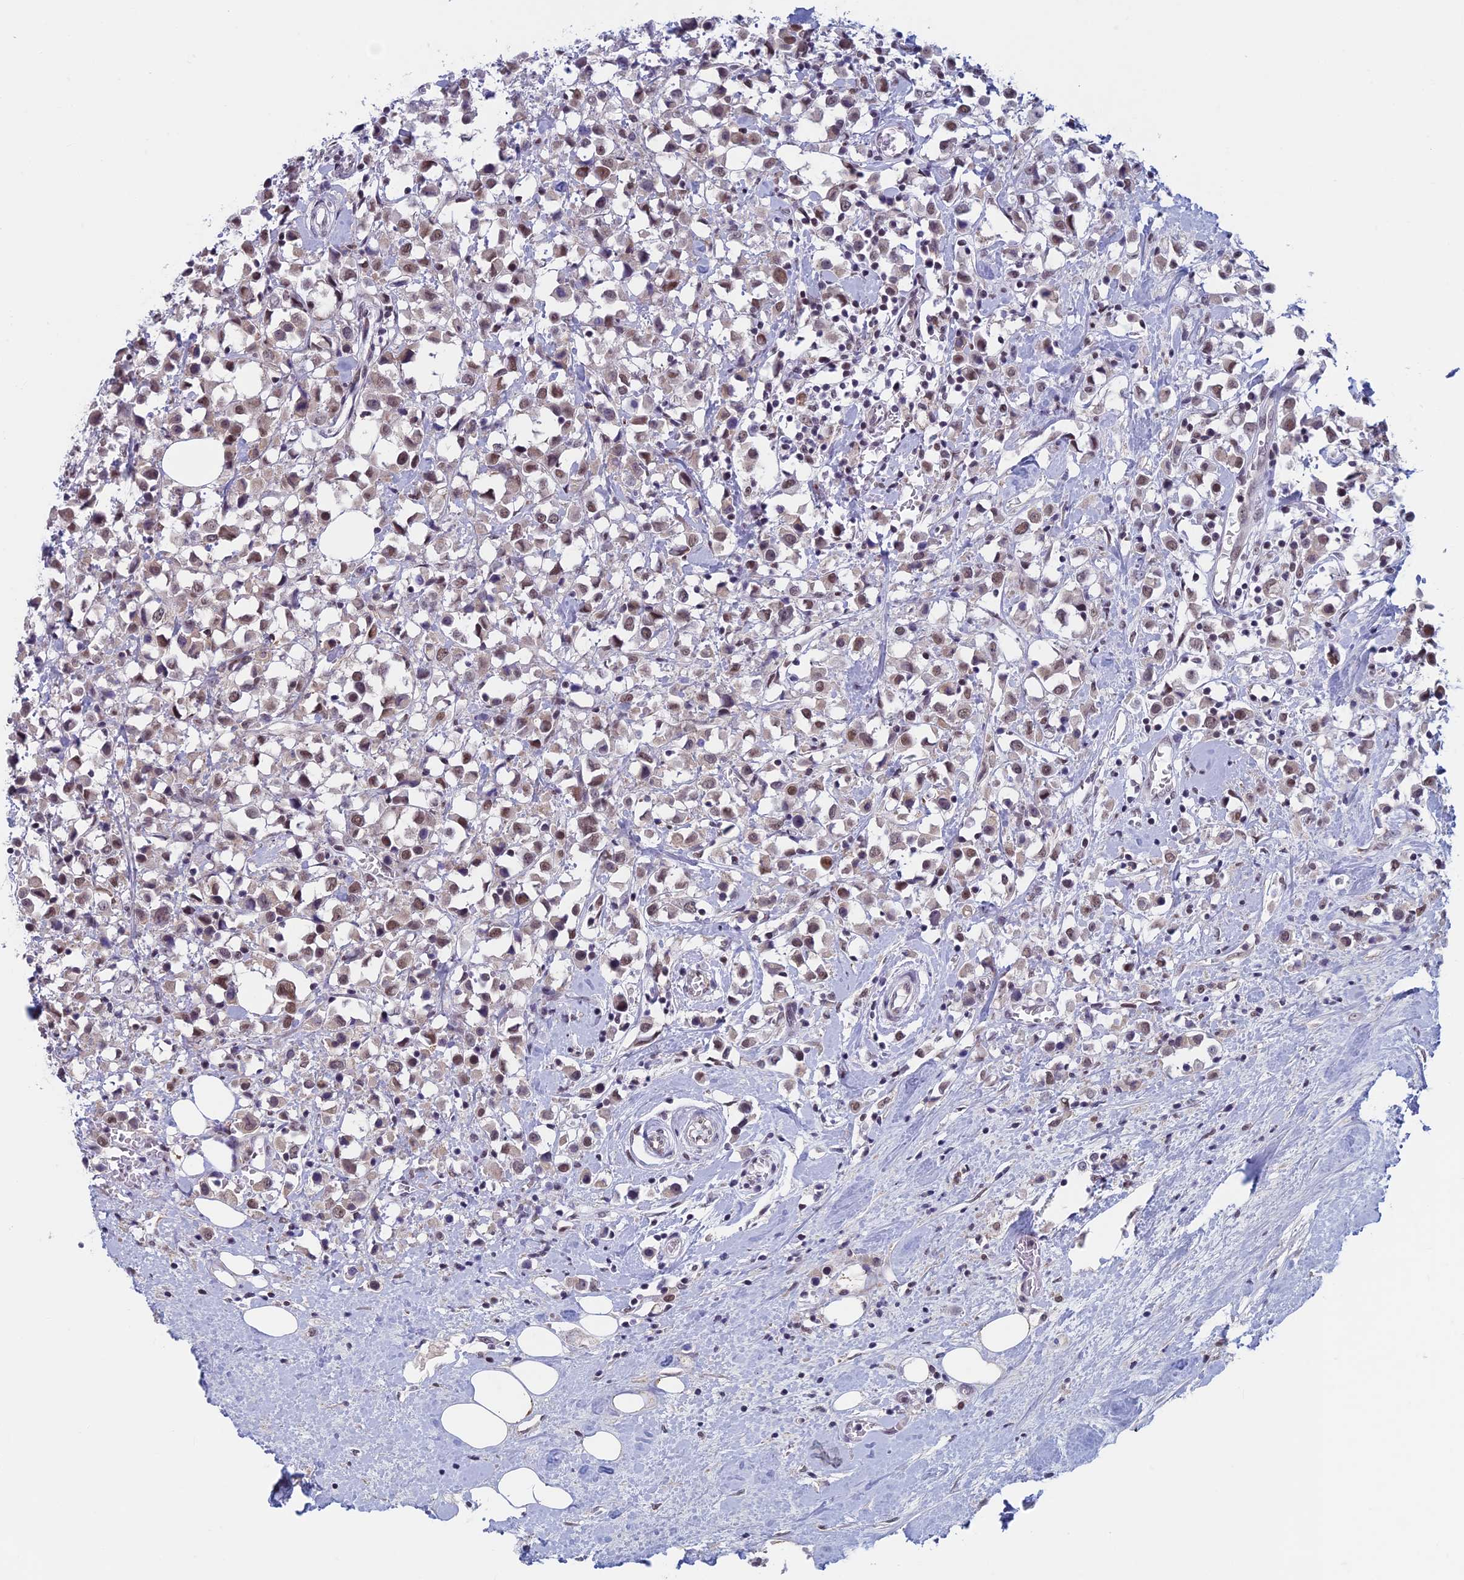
{"staining": {"intensity": "moderate", "quantity": ">75%", "location": "nuclear"}, "tissue": "breast cancer", "cell_type": "Tumor cells", "image_type": "cancer", "snomed": [{"axis": "morphology", "description": "Duct carcinoma"}, {"axis": "topography", "description": "Breast"}], "caption": "Human breast cancer stained with a brown dye demonstrates moderate nuclear positive staining in approximately >75% of tumor cells.", "gene": "ASH2L", "patient": {"sex": "female", "age": 61}}